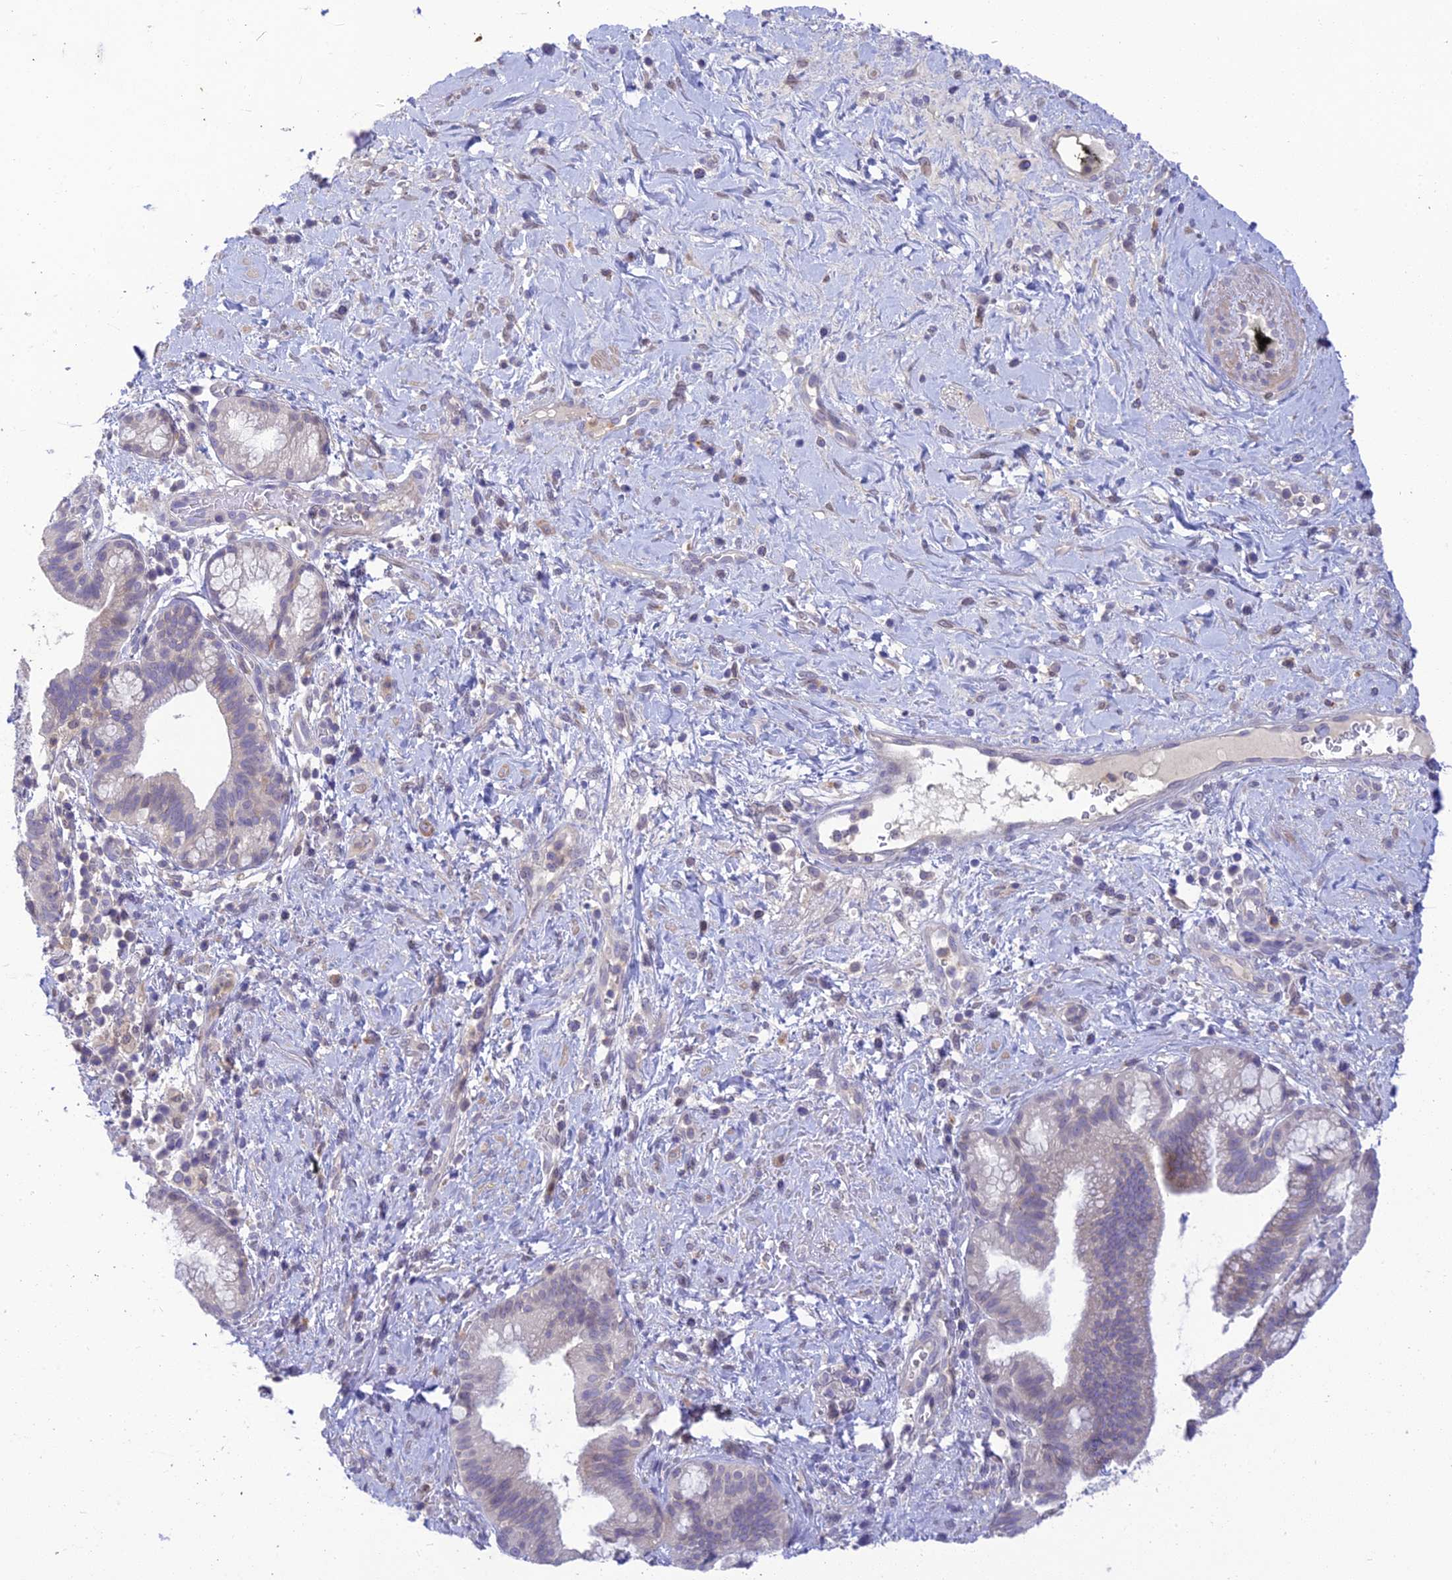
{"staining": {"intensity": "negative", "quantity": "none", "location": "none"}, "tissue": "pancreatic cancer", "cell_type": "Tumor cells", "image_type": "cancer", "snomed": [{"axis": "morphology", "description": "Adenocarcinoma, NOS"}, {"axis": "topography", "description": "Pancreas"}], "caption": "Protein analysis of adenocarcinoma (pancreatic) demonstrates no significant staining in tumor cells. (Brightfield microscopy of DAB immunohistochemistry (IHC) at high magnification).", "gene": "BMT2", "patient": {"sex": "male", "age": 72}}